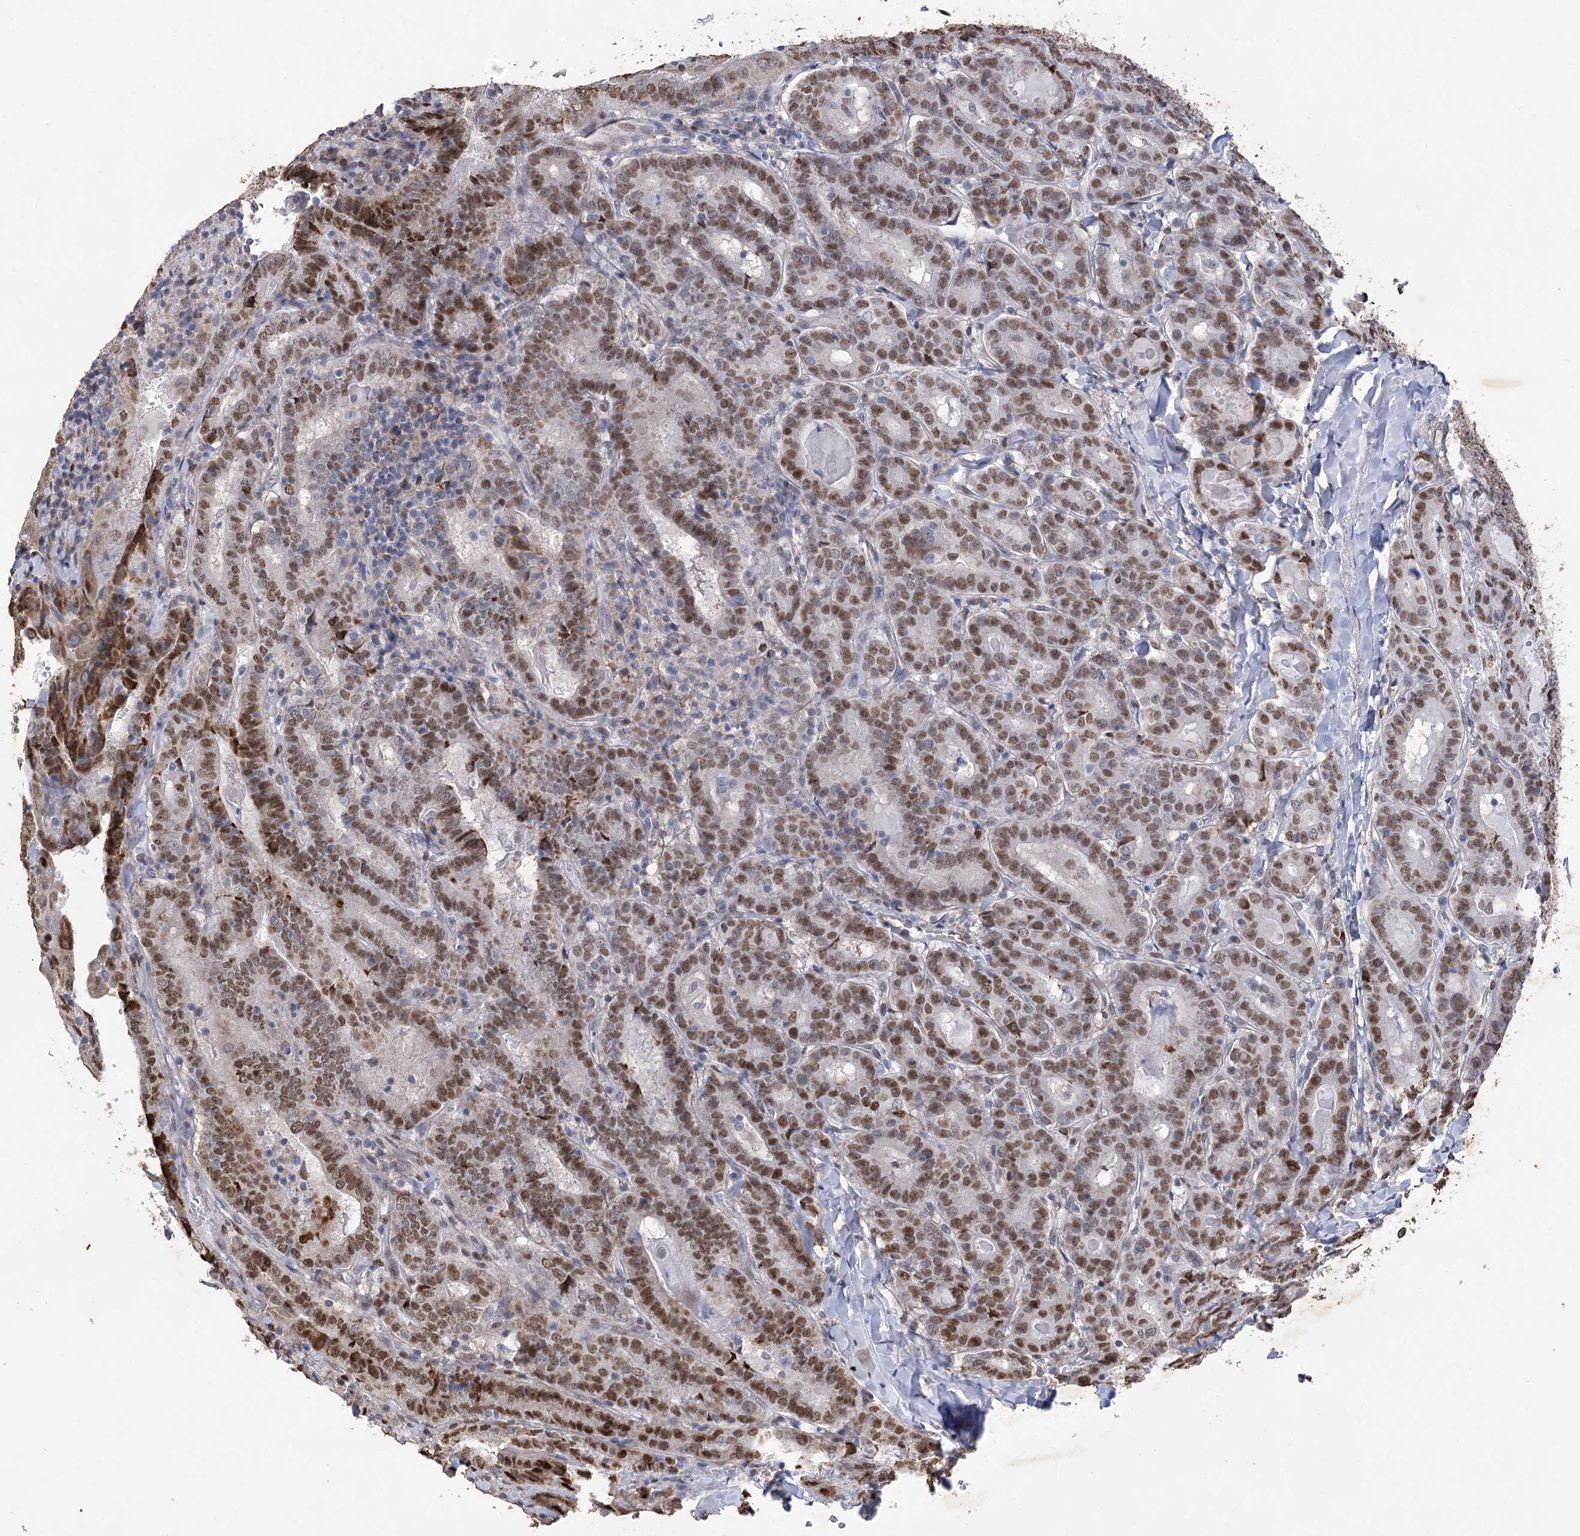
{"staining": {"intensity": "moderate", "quantity": ">75%", "location": "nuclear"}, "tissue": "thyroid cancer", "cell_type": "Tumor cells", "image_type": "cancer", "snomed": [{"axis": "morphology", "description": "Papillary adenocarcinoma, NOS"}, {"axis": "topography", "description": "Thyroid gland"}], "caption": "Immunohistochemical staining of human thyroid cancer (papillary adenocarcinoma) exhibits moderate nuclear protein positivity in approximately >75% of tumor cells.", "gene": "NFU1", "patient": {"sex": "female", "age": 72}}